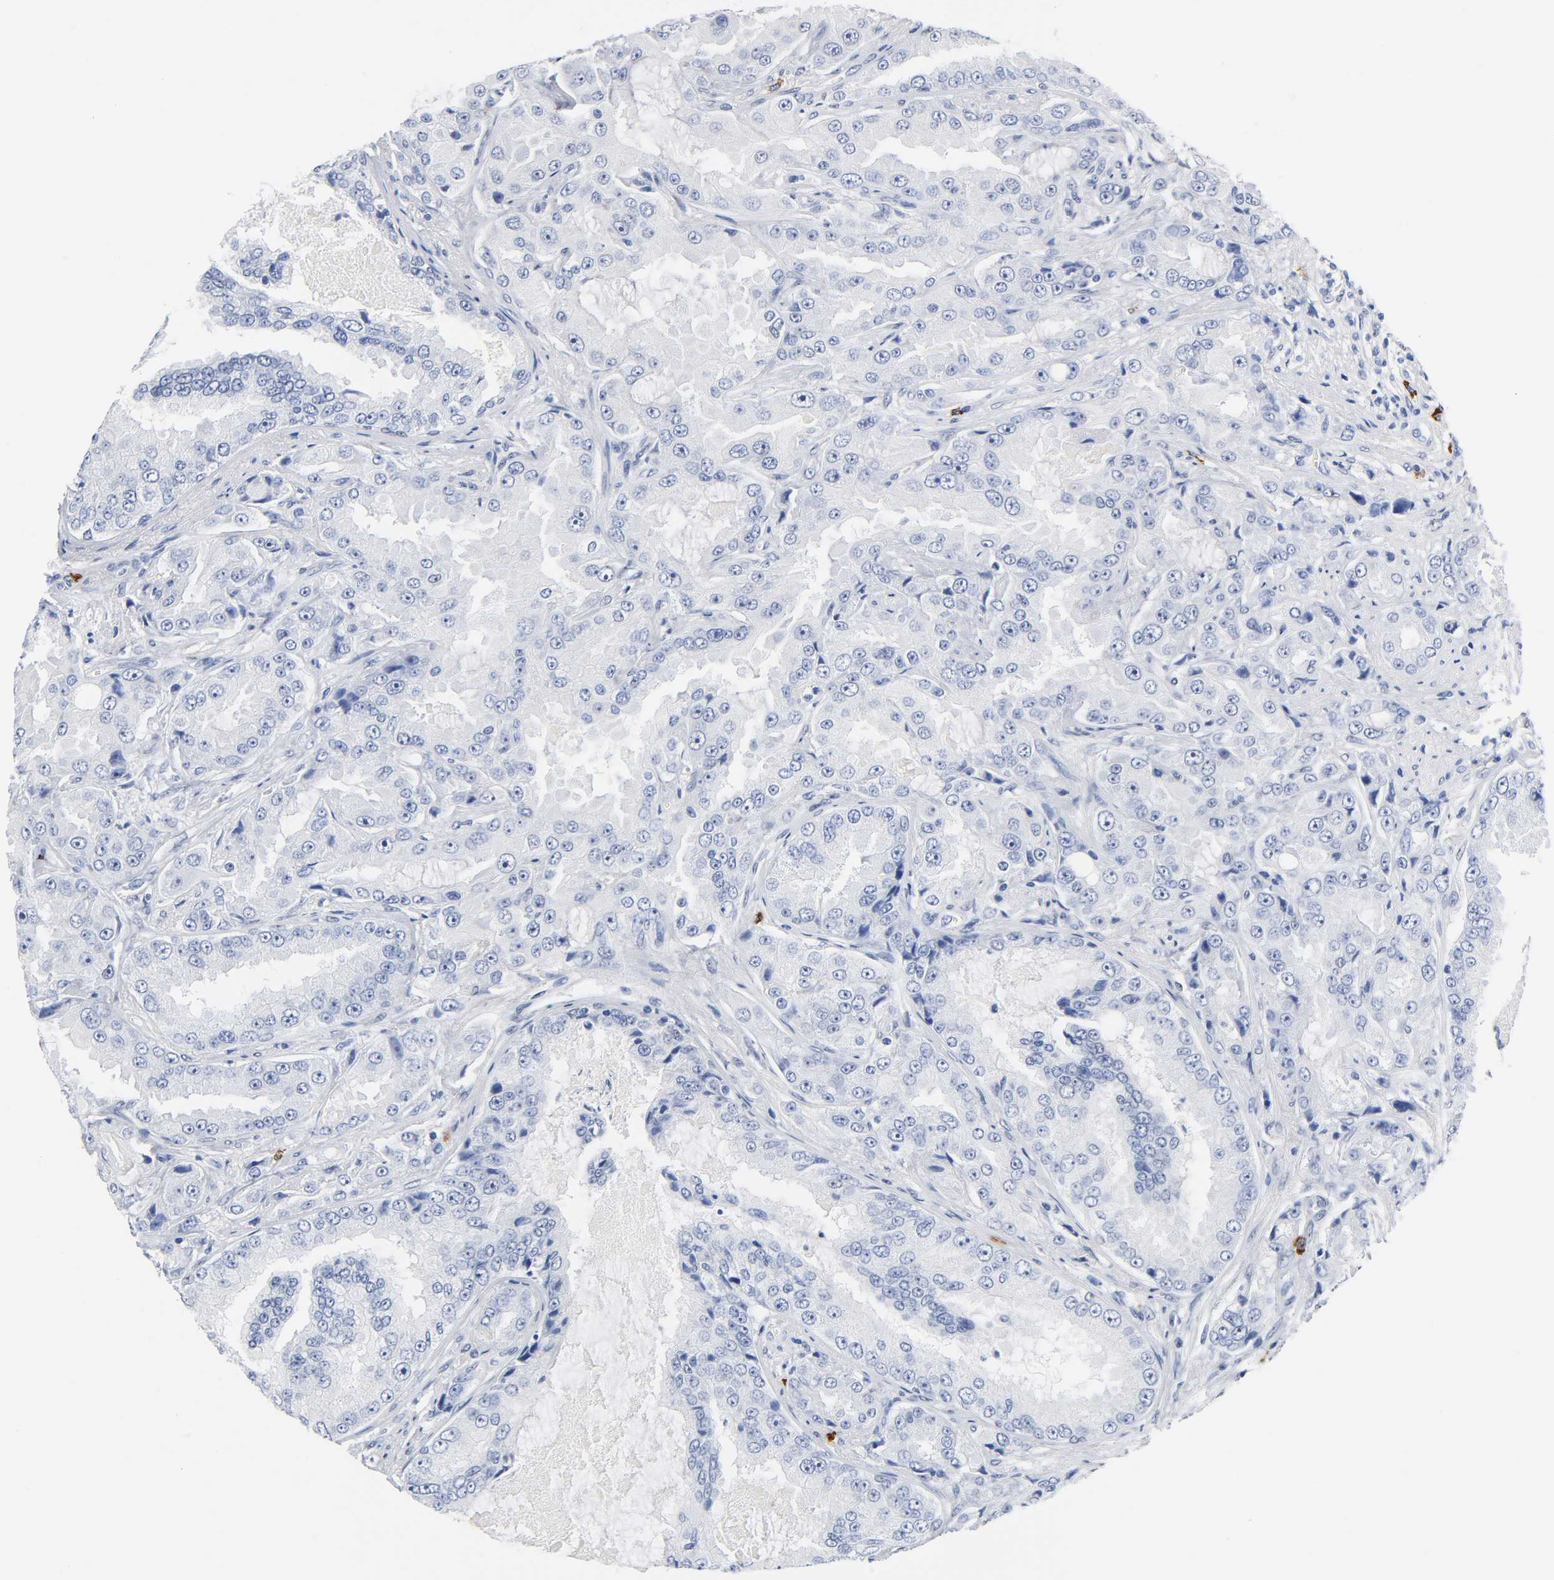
{"staining": {"intensity": "negative", "quantity": "none", "location": "none"}, "tissue": "prostate cancer", "cell_type": "Tumor cells", "image_type": "cancer", "snomed": [{"axis": "morphology", "description": "Adenocarcinoma, High grade"}, {"axis": "topography", "description": "Prostate"}], "caption": "Immunohistochemical staining of human prostate cancer shows no significant expression in tumor cells. (DAB (3,3'-diaminobenzidine) immunohistochemistry (IHC), high magnification).", "gene": "NAB2", "patient": {"sex": "male", "age": 73}}